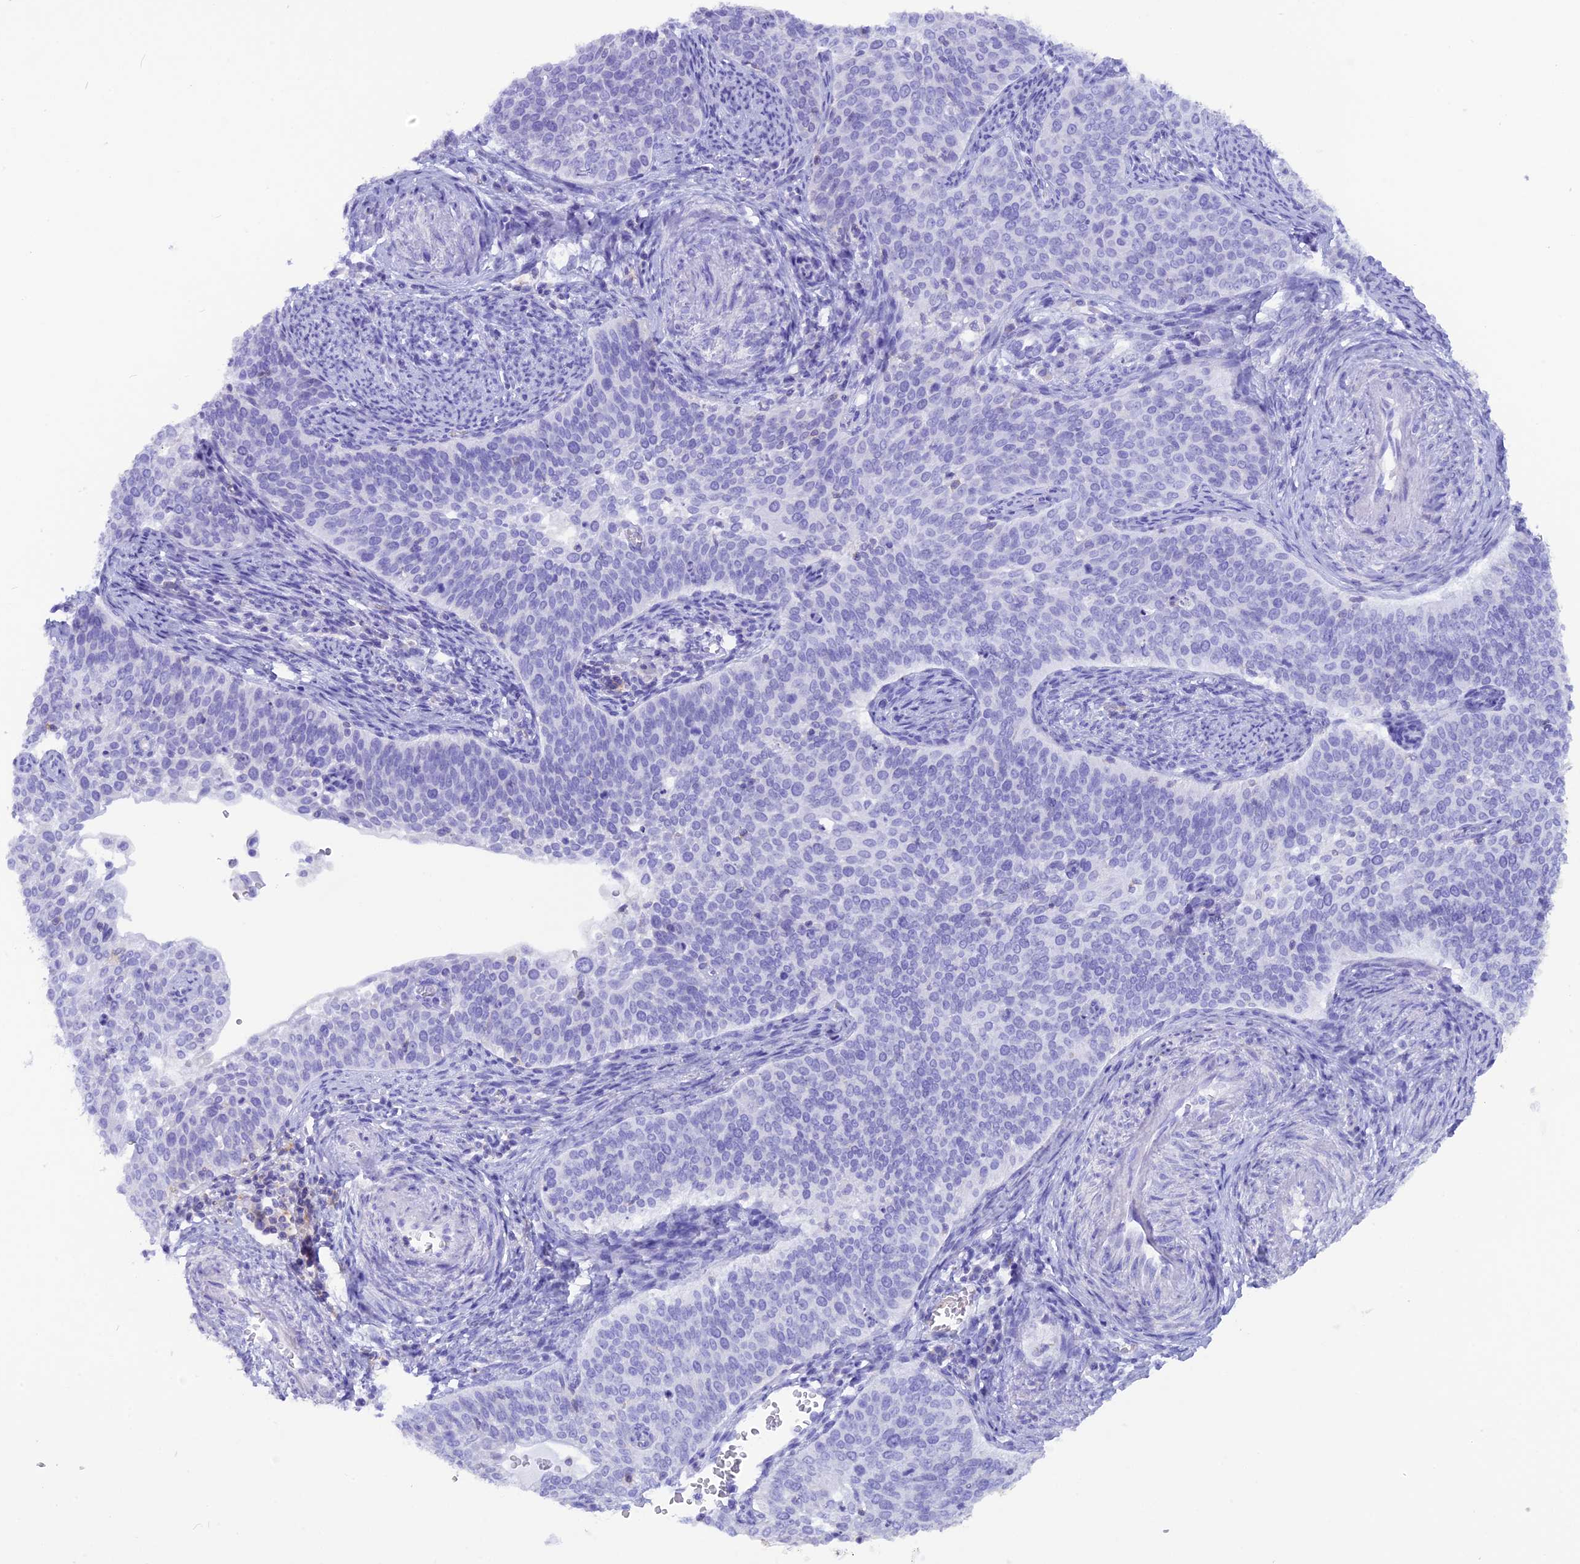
{"staining": {"intensity": "negative", "quantity": "none", "location": "none"}, "tissue": "cervical cancer", "cell_type": "Tumor cells", "image_type": "cancer", "snomed": [{"axis": "morphology", "description": "Squamous cell carcinoma, NOS"}, {"axis": "topography", "description": "Cervix"}], "caption": "Squamous cell carcinoma (cervical) was stained to show a protein in brown. There is no significant staining in tumor cells. The staining was performed using DAB (3,3'-diaminobenzidine) to visualize the protein expression in brown, while the nuclei were stained in blue with hematoxylin (Magnification: 20x).", "gene": "GLYATL1", "patient": {"sex": "female", "age": 44}}